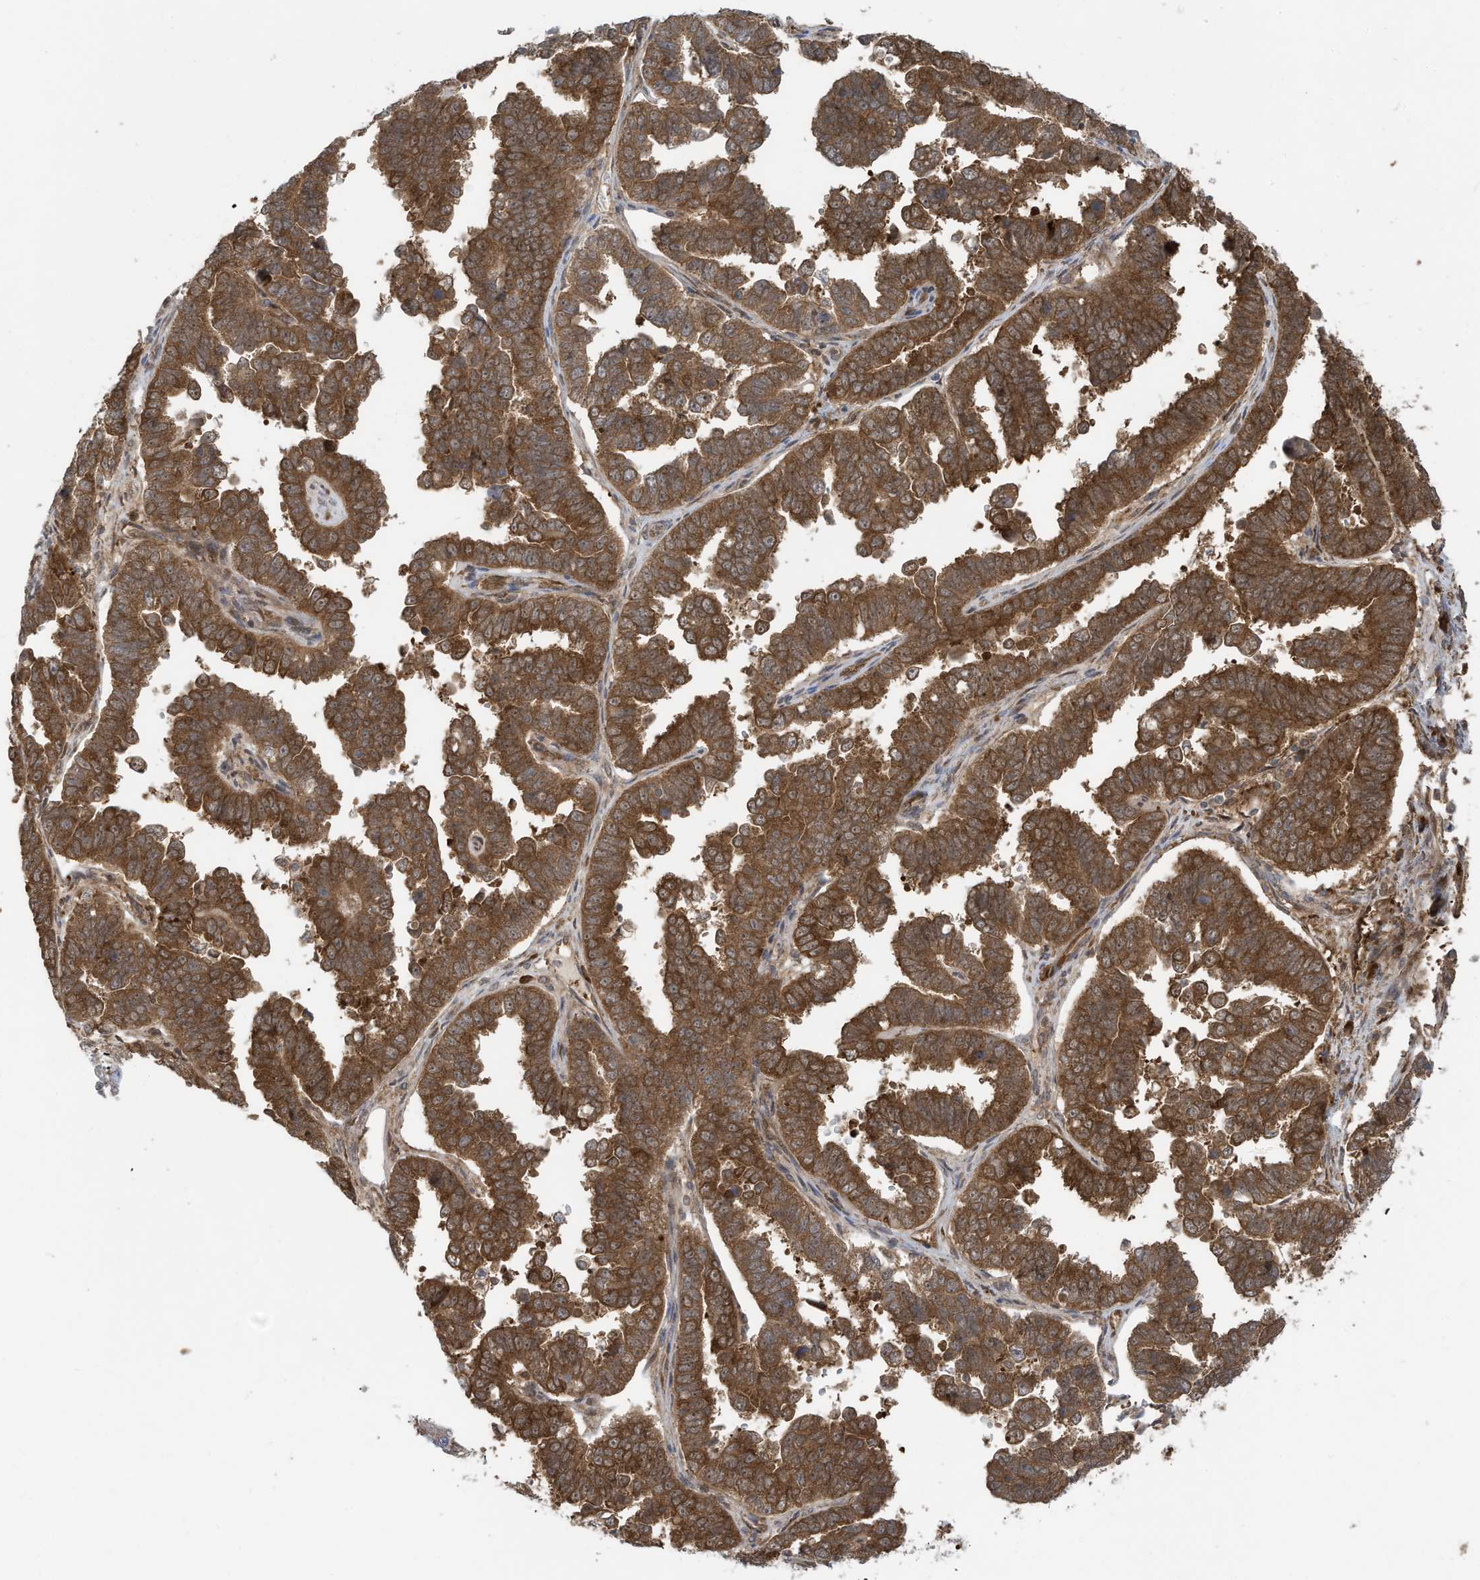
{"staining": {"intensity": "strong", "quantity": ">75%", "location": "cytoplasmic/membranous"}, "tissue": "endometrial cancer", "cell_type": "Tumor cells", "image_type": "cancer", "snomed": [{"axis": "morphology", "description": "Adenocarcinoma, NOS"}, {"axis": "topography", "description": "Endometrium"}], "caption": "A histopathology image showing strong cytoplasmic/membranous staining in approximately >75% of tumor cells in adenocarcinoma (endometrial), as visualized by brown immunohistochemical staining.", "gene": "USE1", "patient": {"sex": "female", "age": 75}}